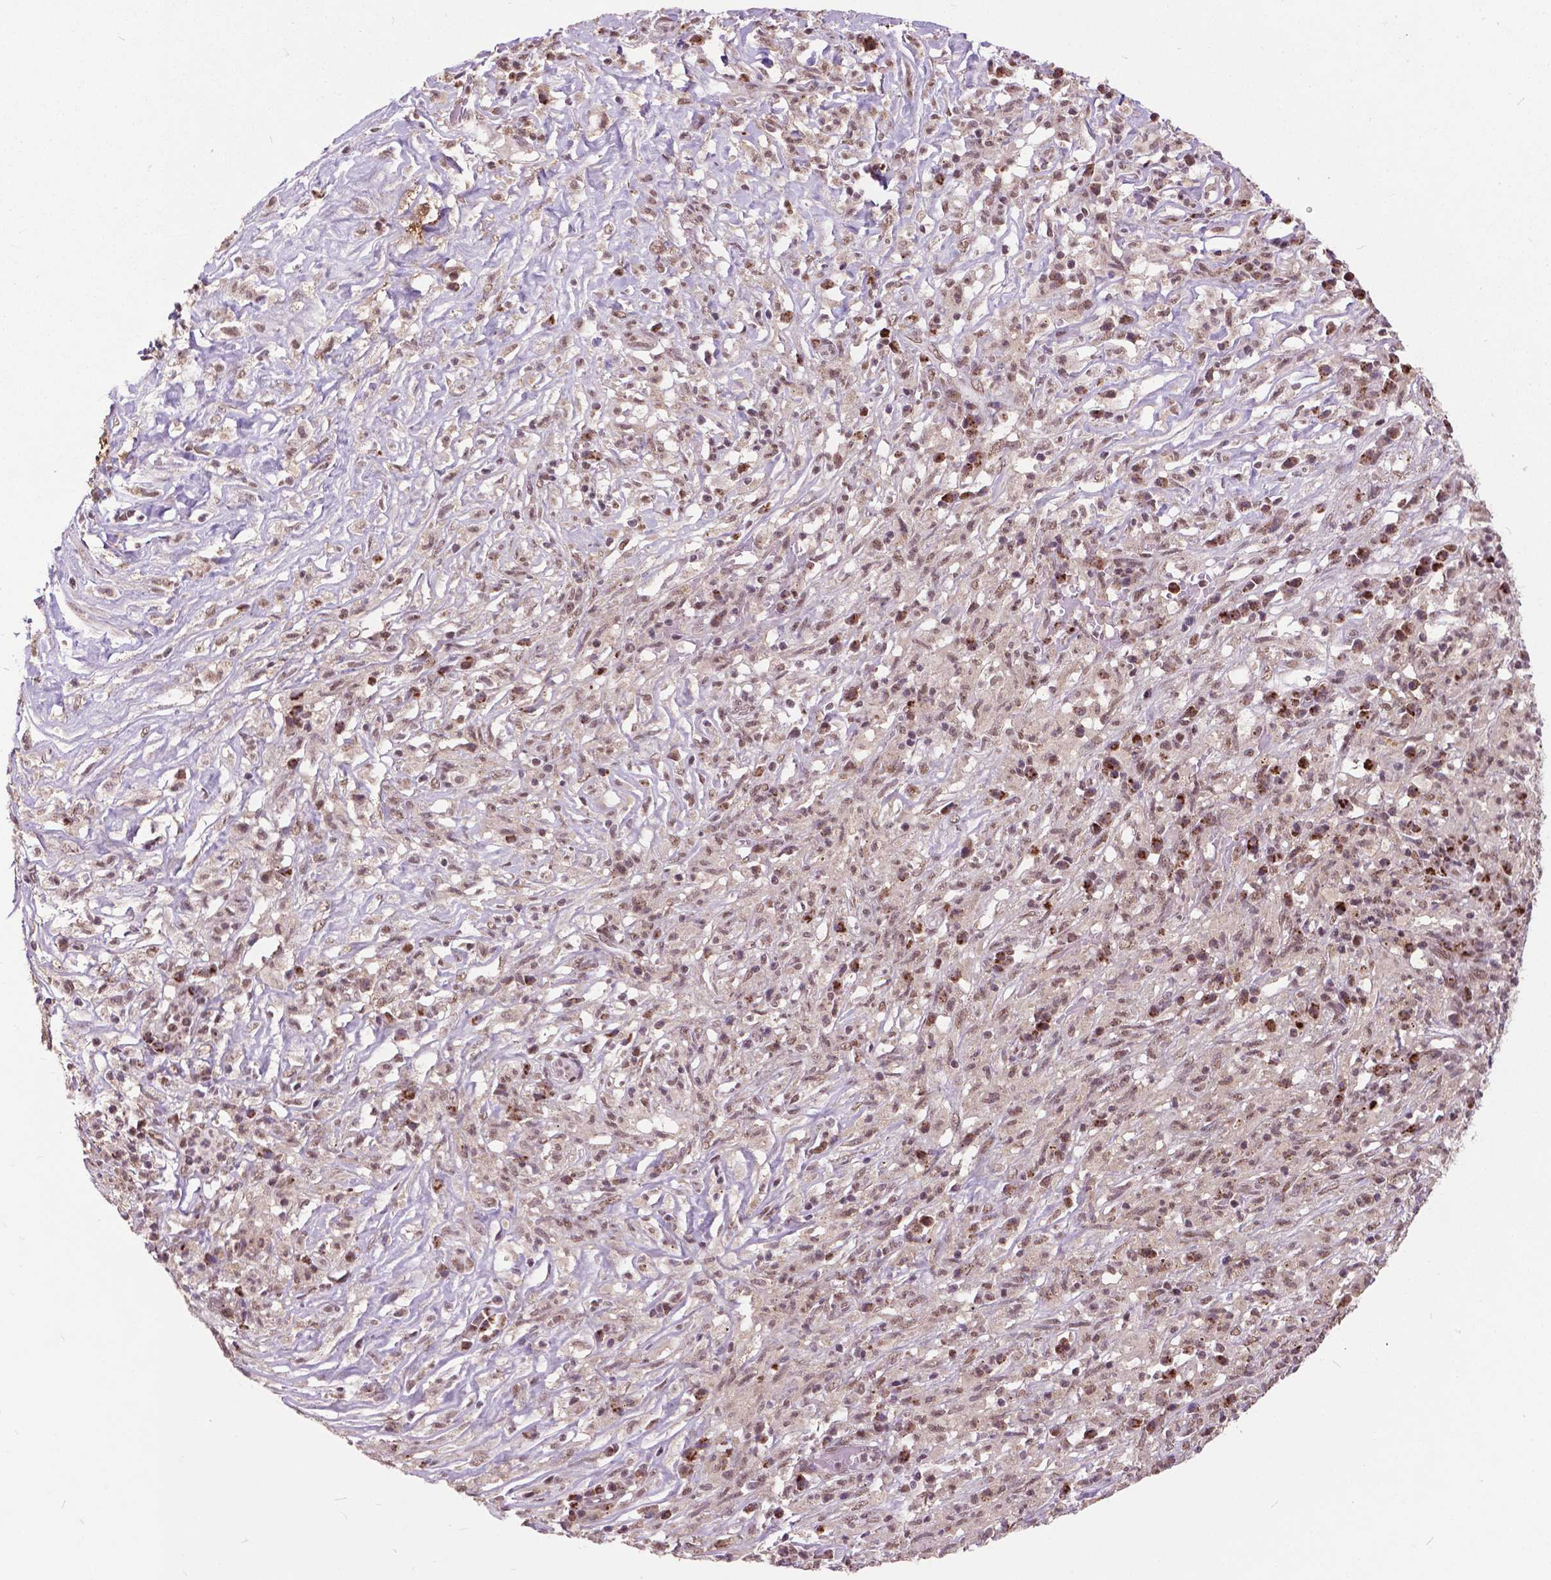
{"staining": {"intensity": "weak", "quantity": ">75%", "location": "nuclear"}, "tissue": "melanoma", "cell_type": "Tumor cells", "image_type": "cancer", "snomed": [{"axis": "morphology", "description": "Malignant melanoma, NOS"}, {"axis": "topography", "description": "Skin"}], "caption": "Human malignant melanoma stained with a brown dye exhibits weak nuclear positive positivity in about >75% of tumor cells.", "gene": "MSH2", "patient": {"sex": "female", "age": 91}}